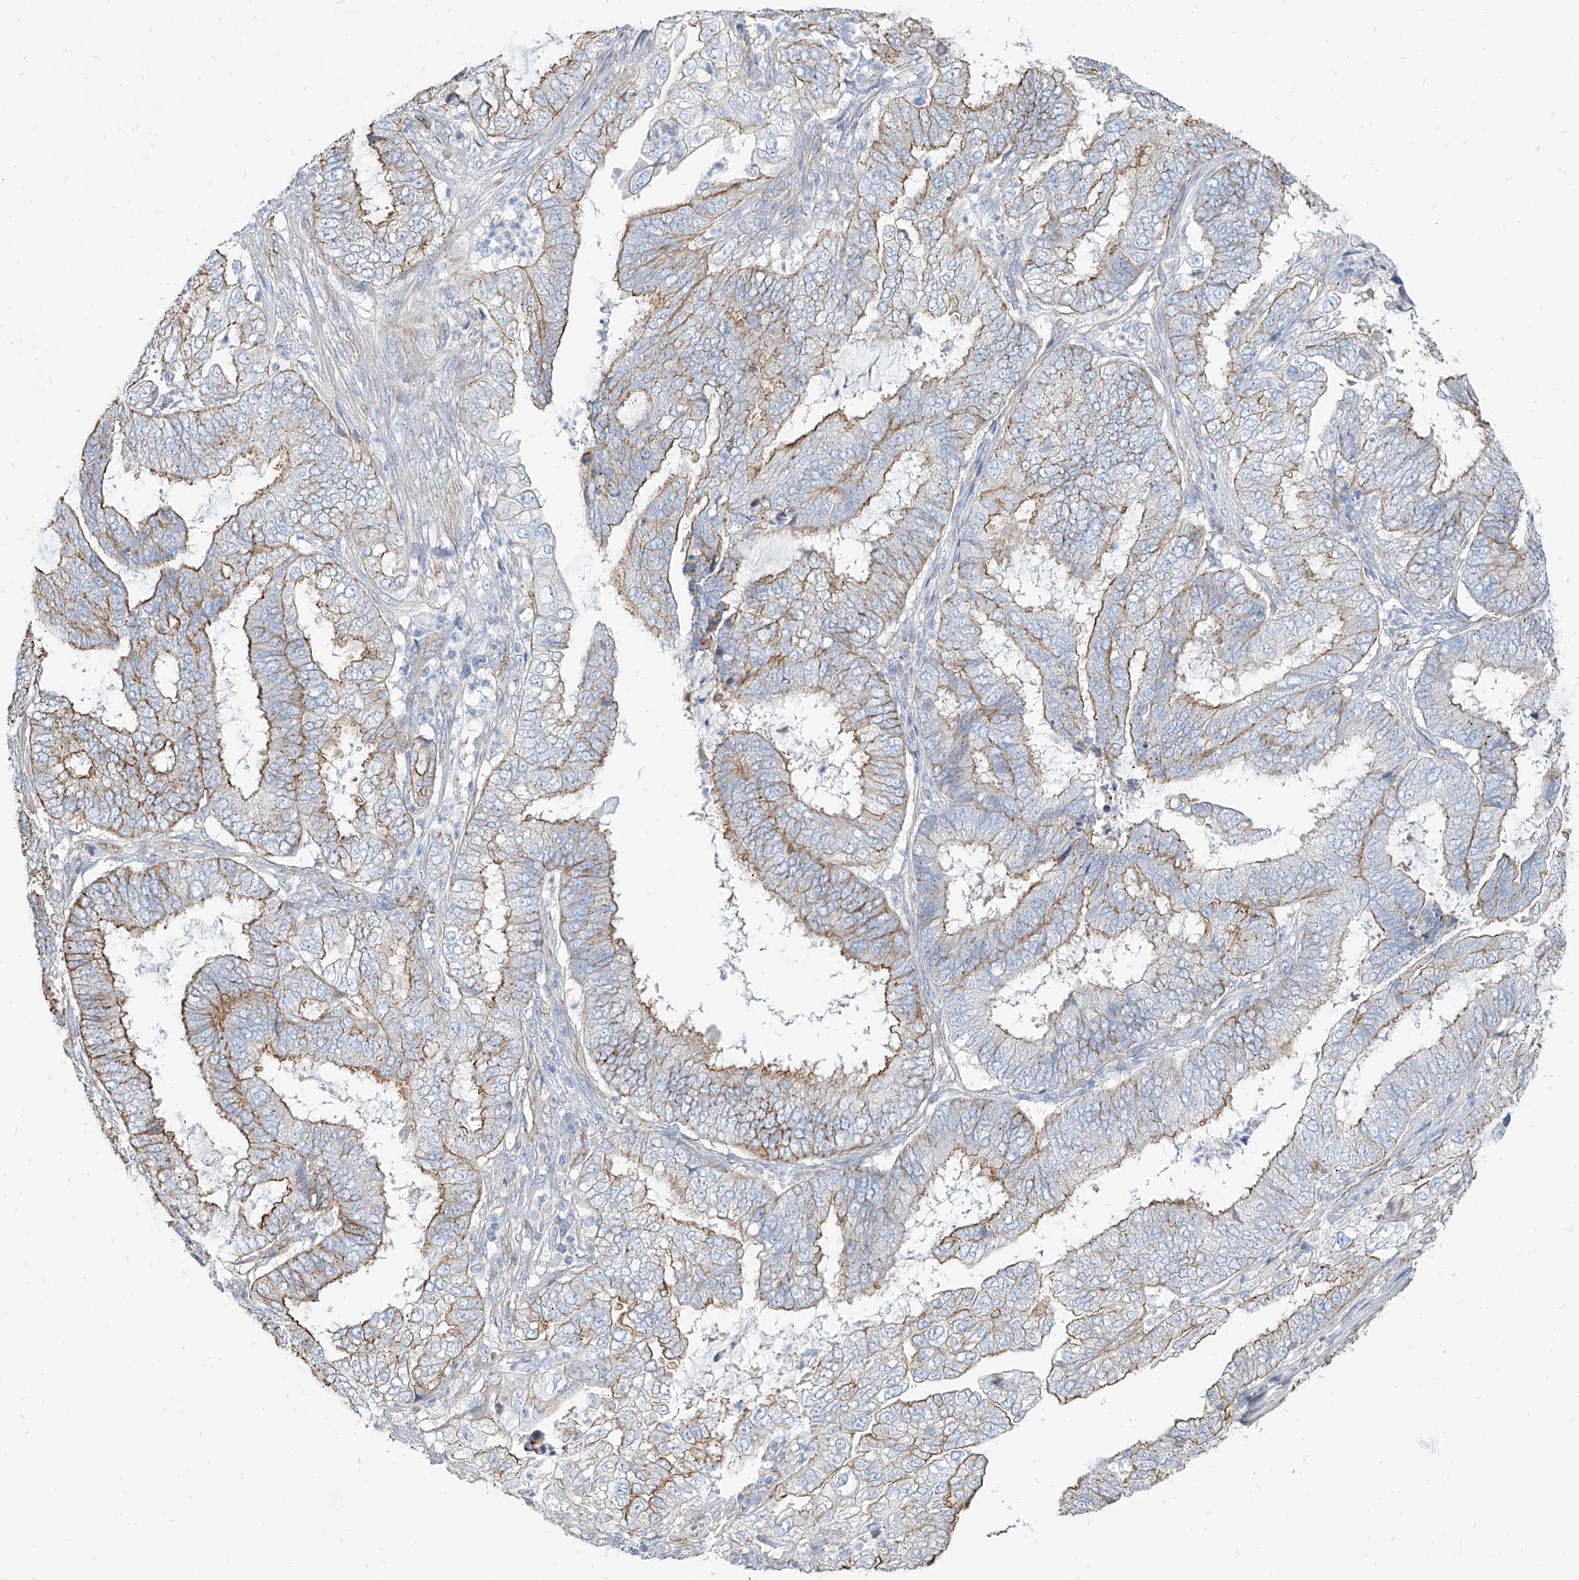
{"staining": {"intensity": "strong", "quantity": "25%-75%", "location": "cytoplasmic/membranous"}, "tissue": "endometrial cancer", "cell_type": "Tumor cells", "image_type": "cancer", "snomed": [{"axis": "morphology", "description": "Adenocarcinoma, NOS"}, {"axis": "topography", "description": "Endometrium"}], "caption": "A brown stain highlights strong cytoplasmic/membranous staining of a protein in human endometrial adenocarcinoma tumor cells.", "gene": "TXLNB", "patient": {"sex": "female", "age": 51}}